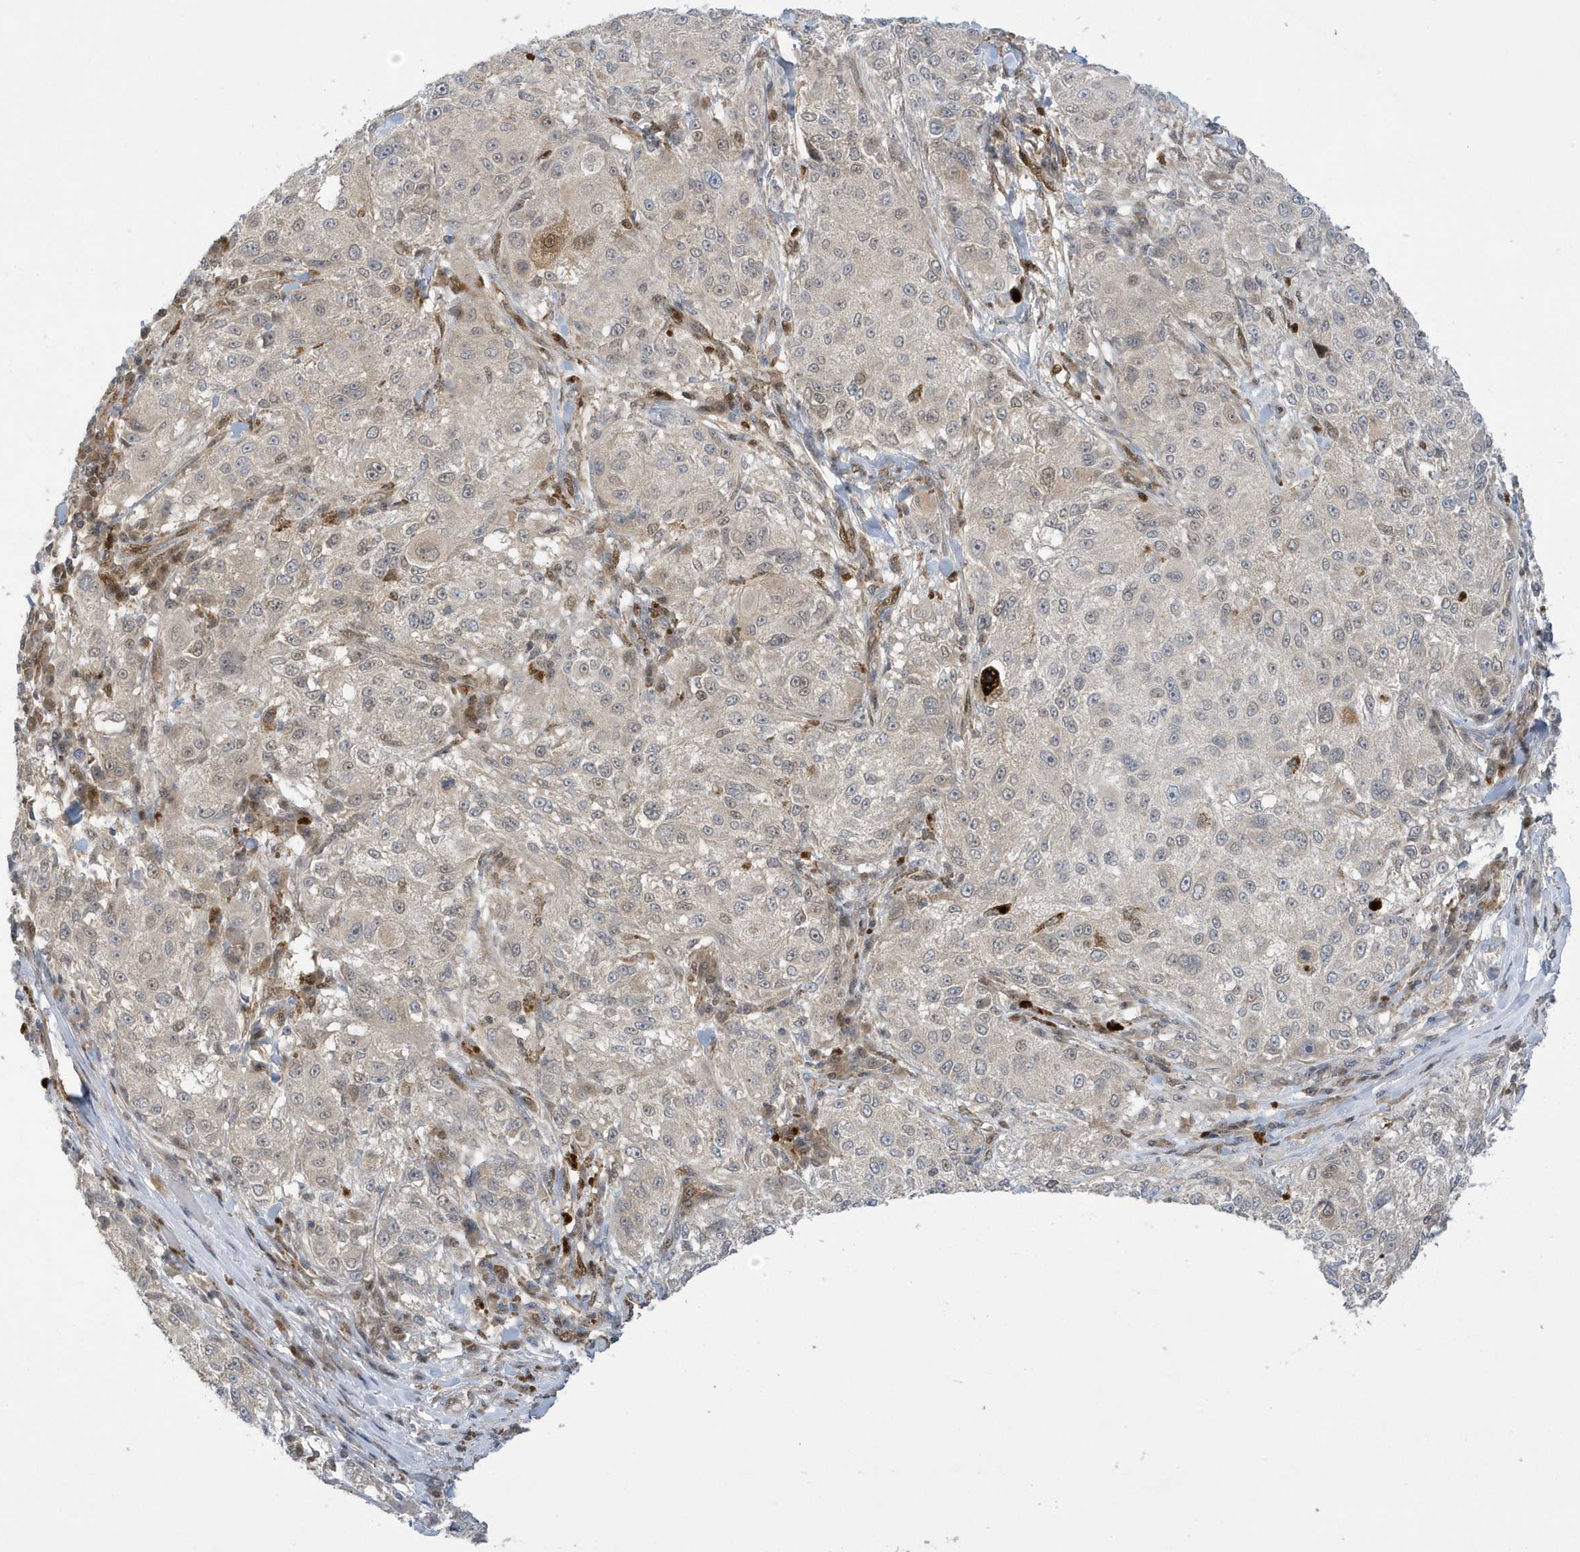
{"staining": {"intensity": "negative", "quantity": "none", "location": "none"}, "tissue": "melanoma", "cell_type": "Tumor cells", "image_type": "cancer", "snomed": [{"axis": "morphology", "description": "Necrosis, NOS"}, {"axis": "morphology", "description": "Malignant melanoma, NOS"}, {"axis": "topography", "description": "Skin"}], "caption": "Malignant melanoma was stained to show a protein in brown. There is no significant positivity in tumor cells.", "gene": "NCOA7", "patient": {"sex": "female", "age": 87}}